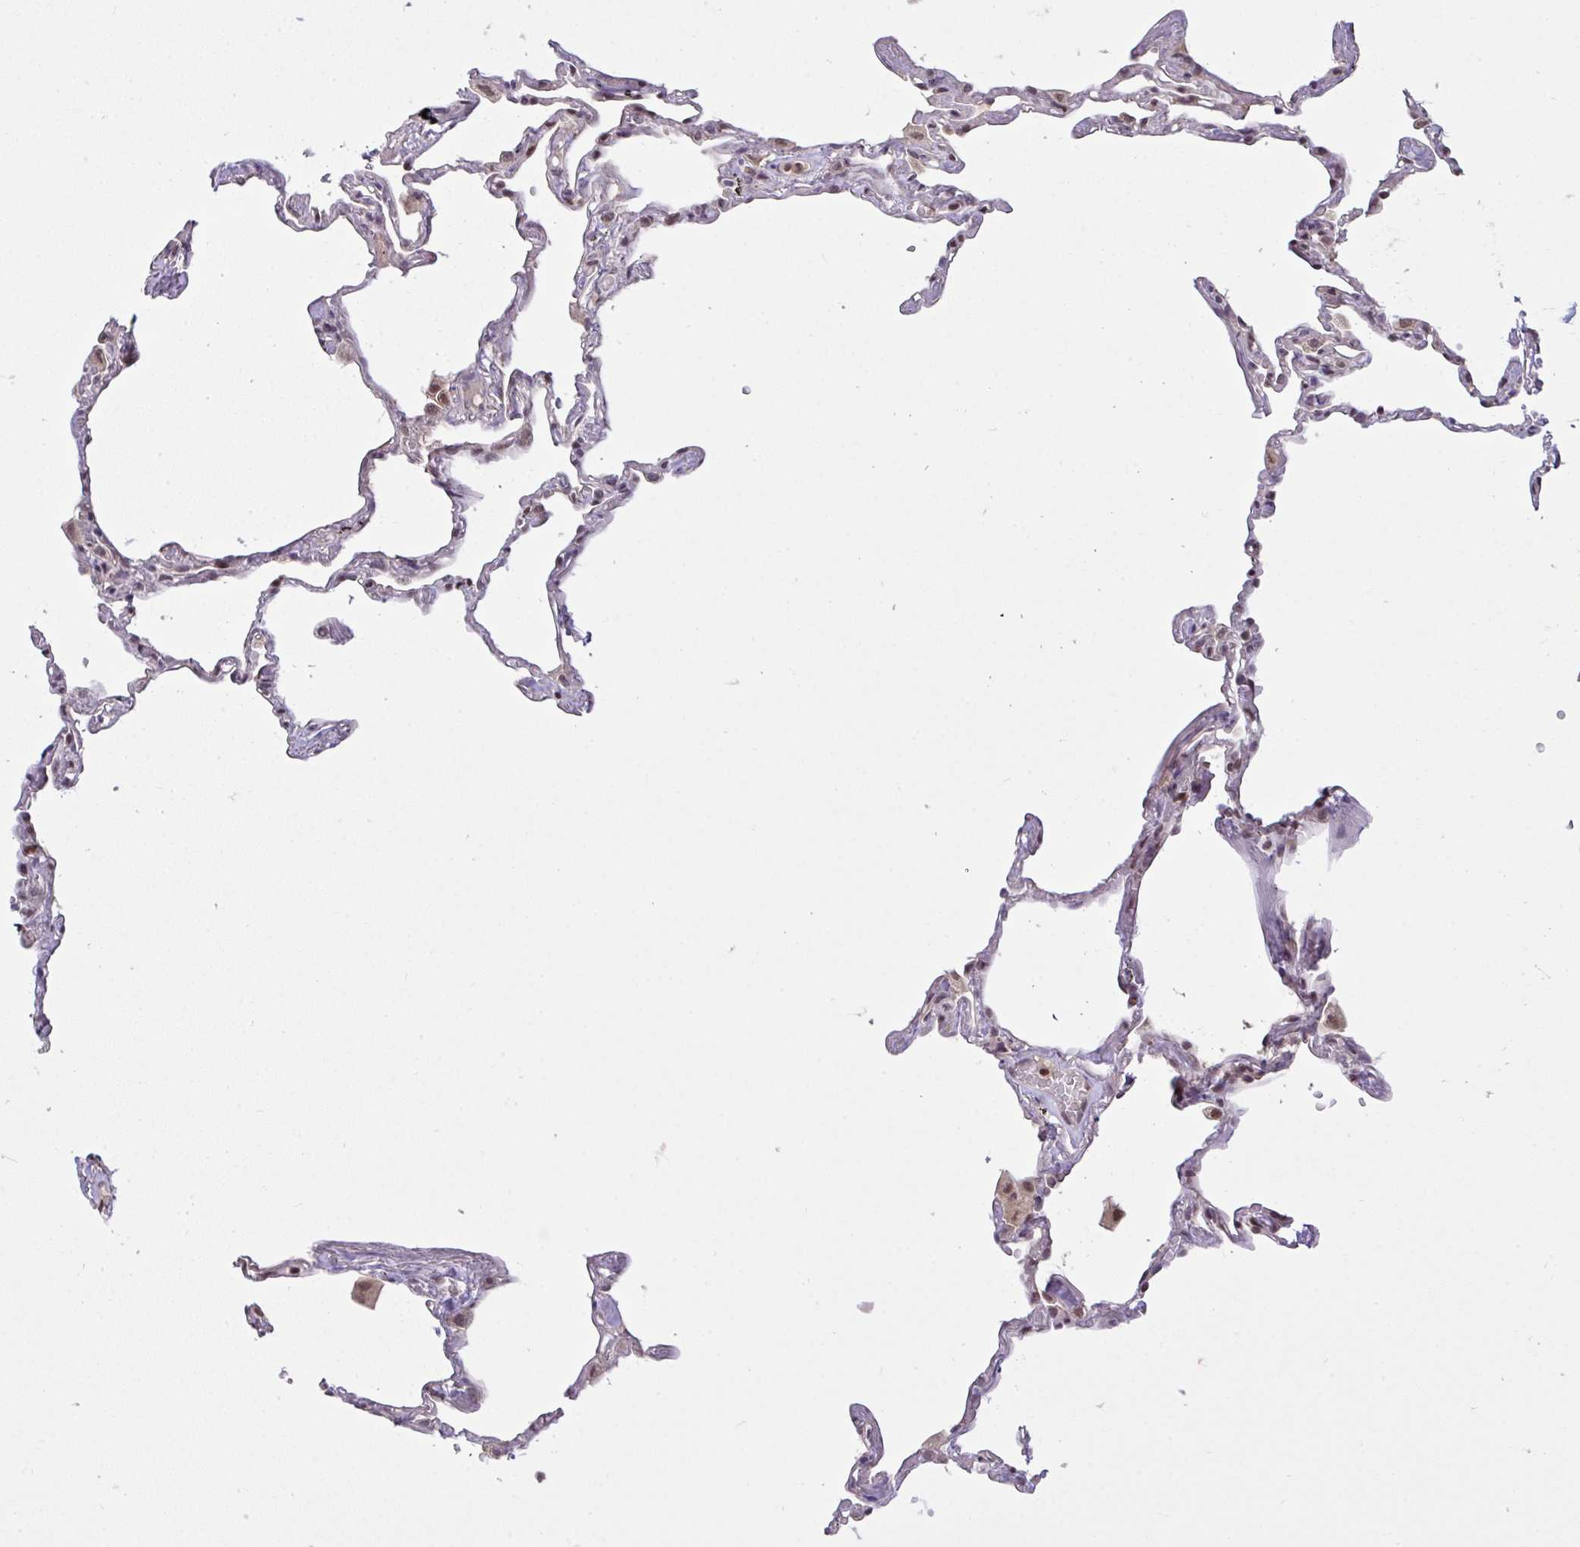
{"staining": {"intensity": "moderate", "quantity": "25%-75%", "location": "nuclear"}, "tissue": "lung", "cell_type": "Alveolar cells", "image_type": "normal", "snomed": [{"axis": "morphology", "description": "Normal tissue, NOS"}, {"axis": "topography", "description": "Lung"}], "caption": "Alveolar cells display moderate nuclear staining in about 25%-75% of cells in unremarkable lung.", "gene": "KLF2", "patient": {"sex": "female", "age": 67}}